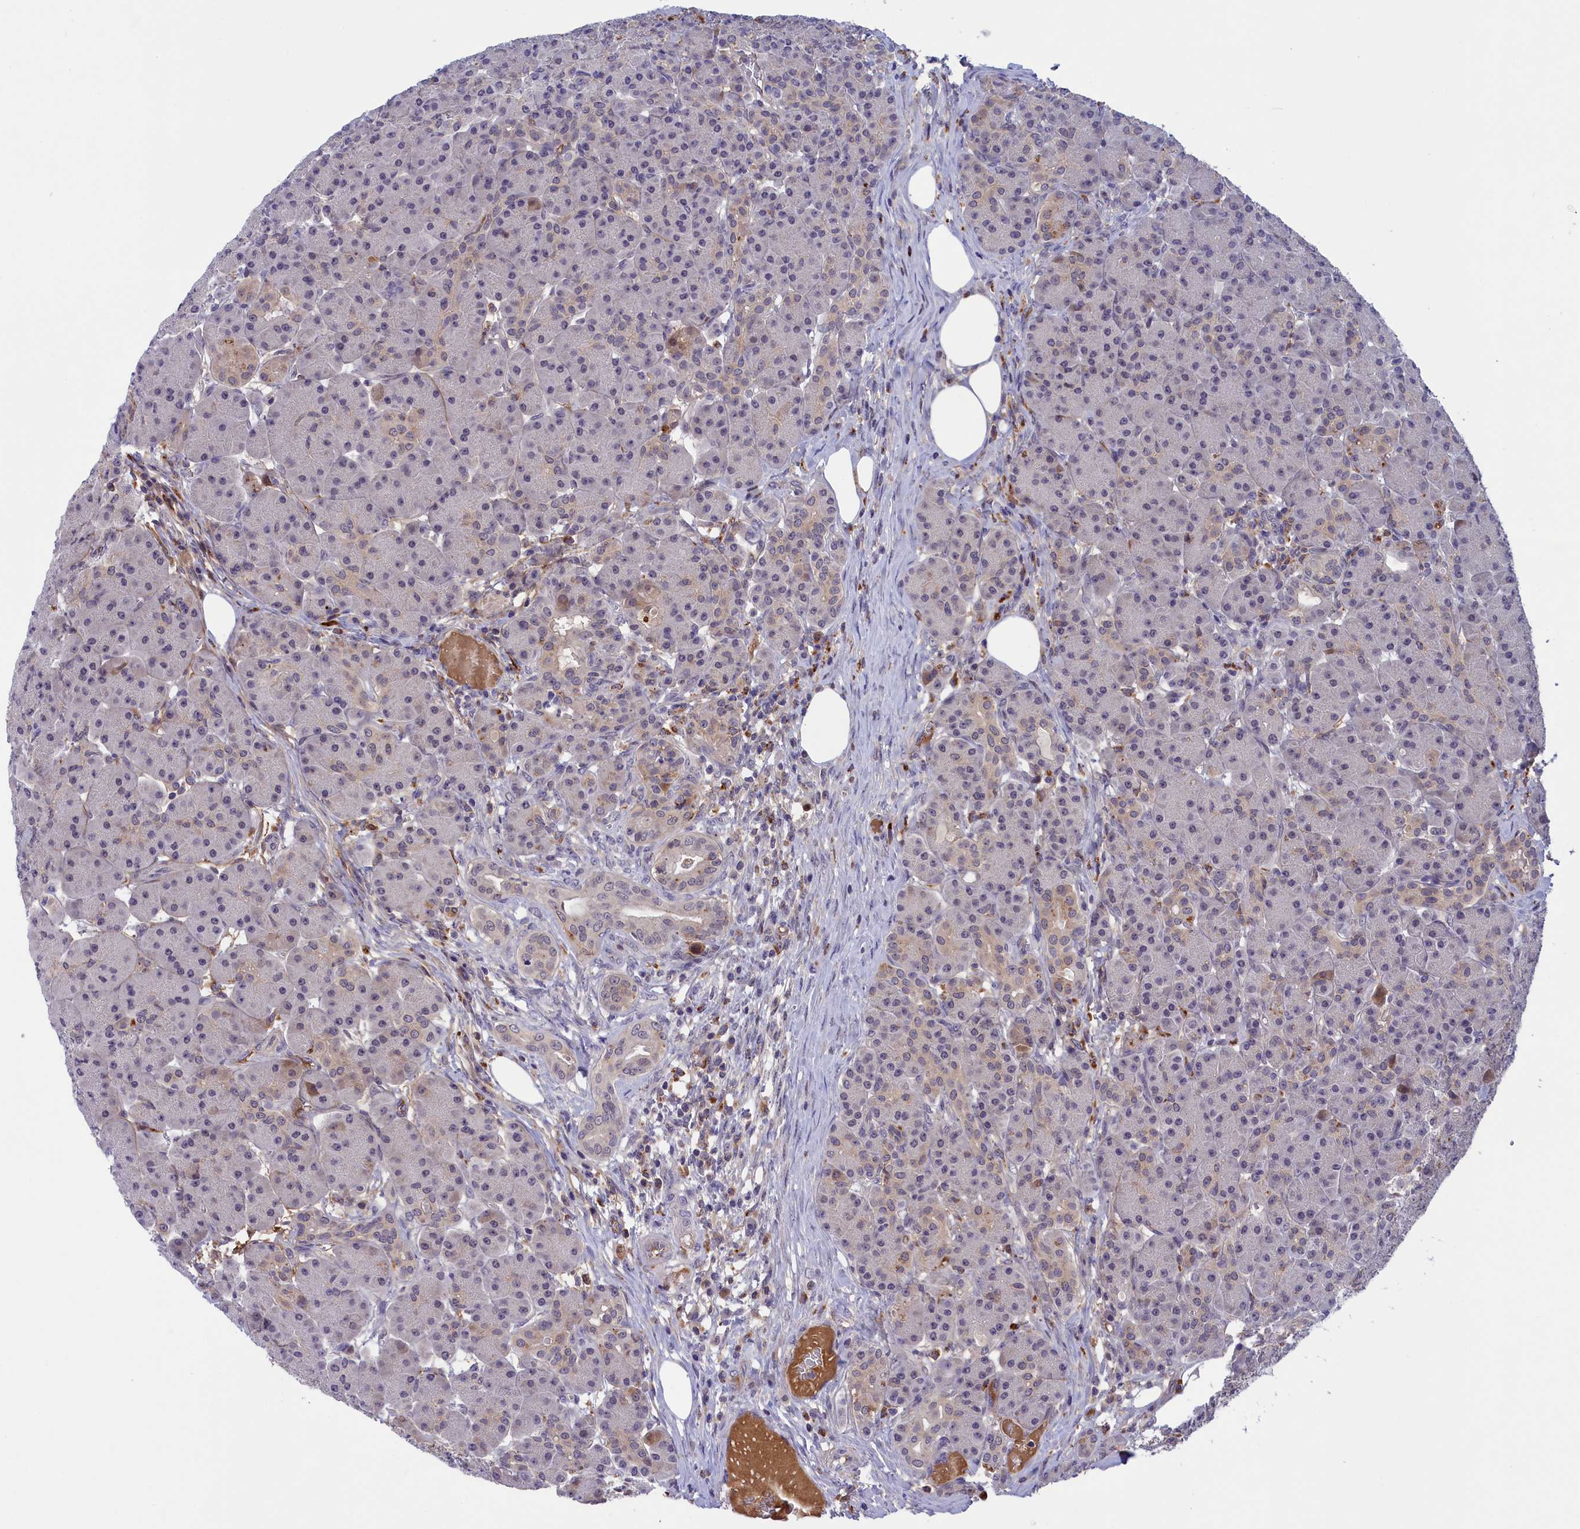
{"staining": {"intensity": "moderate", "quantity": "<25%", "location": "cytoplasmic/membranous,nuclear"}, "tissue": "pancreas", "cell_type": "Exocrine glandular cells", "image_type": "normal", "snomed": [{"axis": "morphology", "description": "Normal tissue, NOS"}, {"axis": "topography", "description": "Pancreas"}], "caption": "Pancreas stained for a protein (brown) demonstrates moderate cytoplasmic/membranous,nuclear positive staining in about <25% of exocrine glandular cells.", "gene": "STYX", "patient": {"sex": "male", "age": 63}}